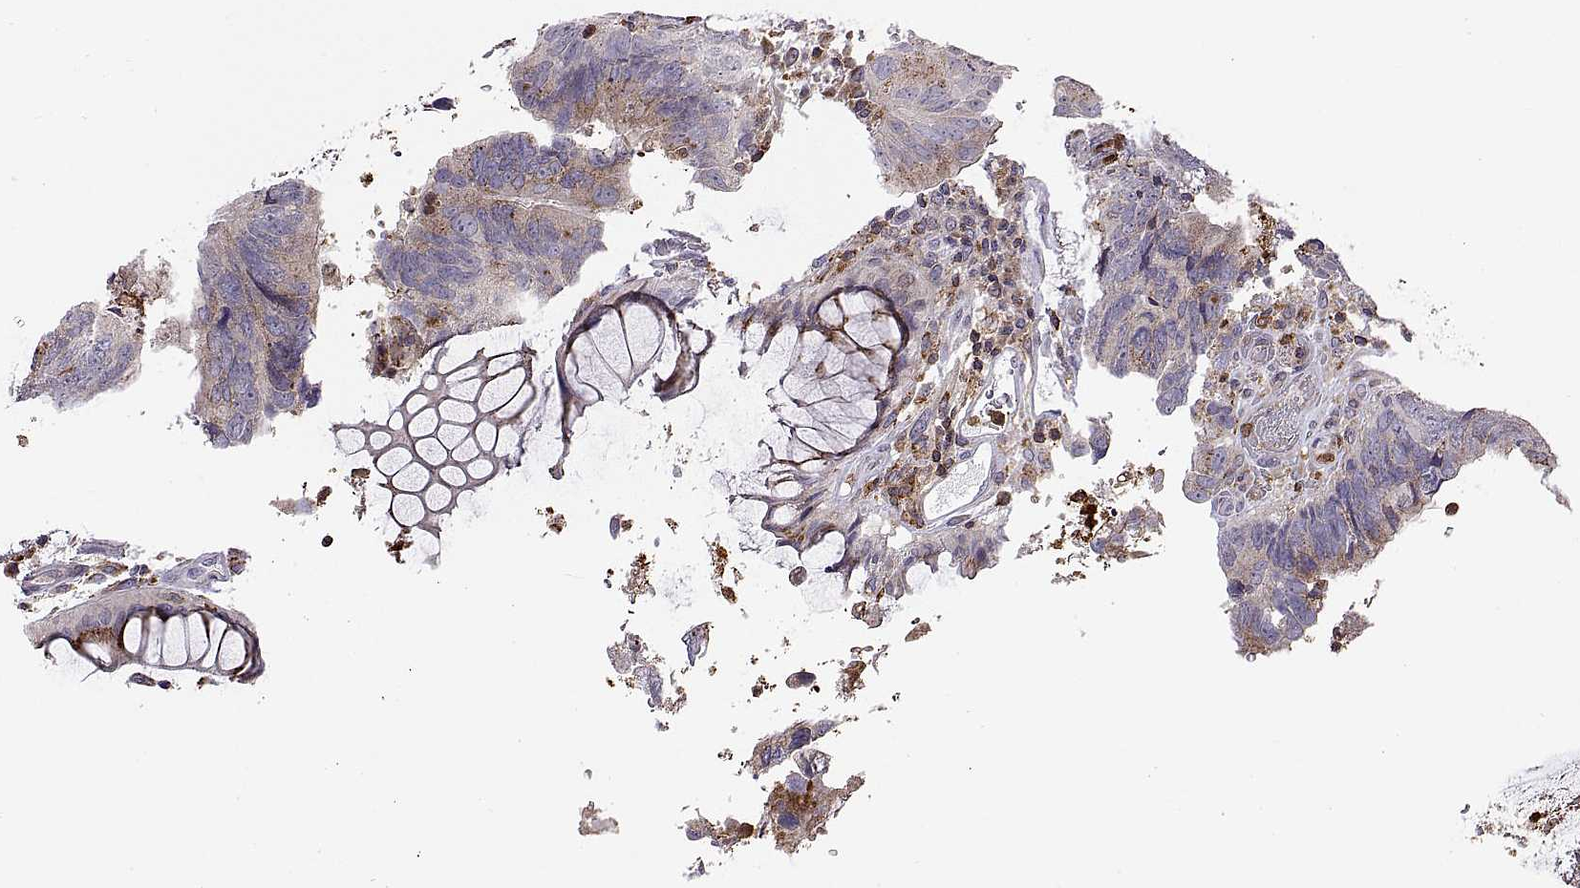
{"staining": {"intensity": "moderate", "quantity": "25%-75%", "location": "cytoplasmic/membranous"}, "tissue": "colorectal cancer", "cell_type": "Tumor cells", "image_type": "cancer", "snomed": [{"axis": "morphology", "description": "Adenocarcinoma, NOS"}, {"axis": "topography", "description": "Colon"}], "caption": "Colorectal adenocarcinoma tissue reveals moderate cytoplasmic/membranous positivity in approximately 25%-75% of tumor cells", "gene": "ACAP1", "patient": {"sex": "female", "age": 67}}